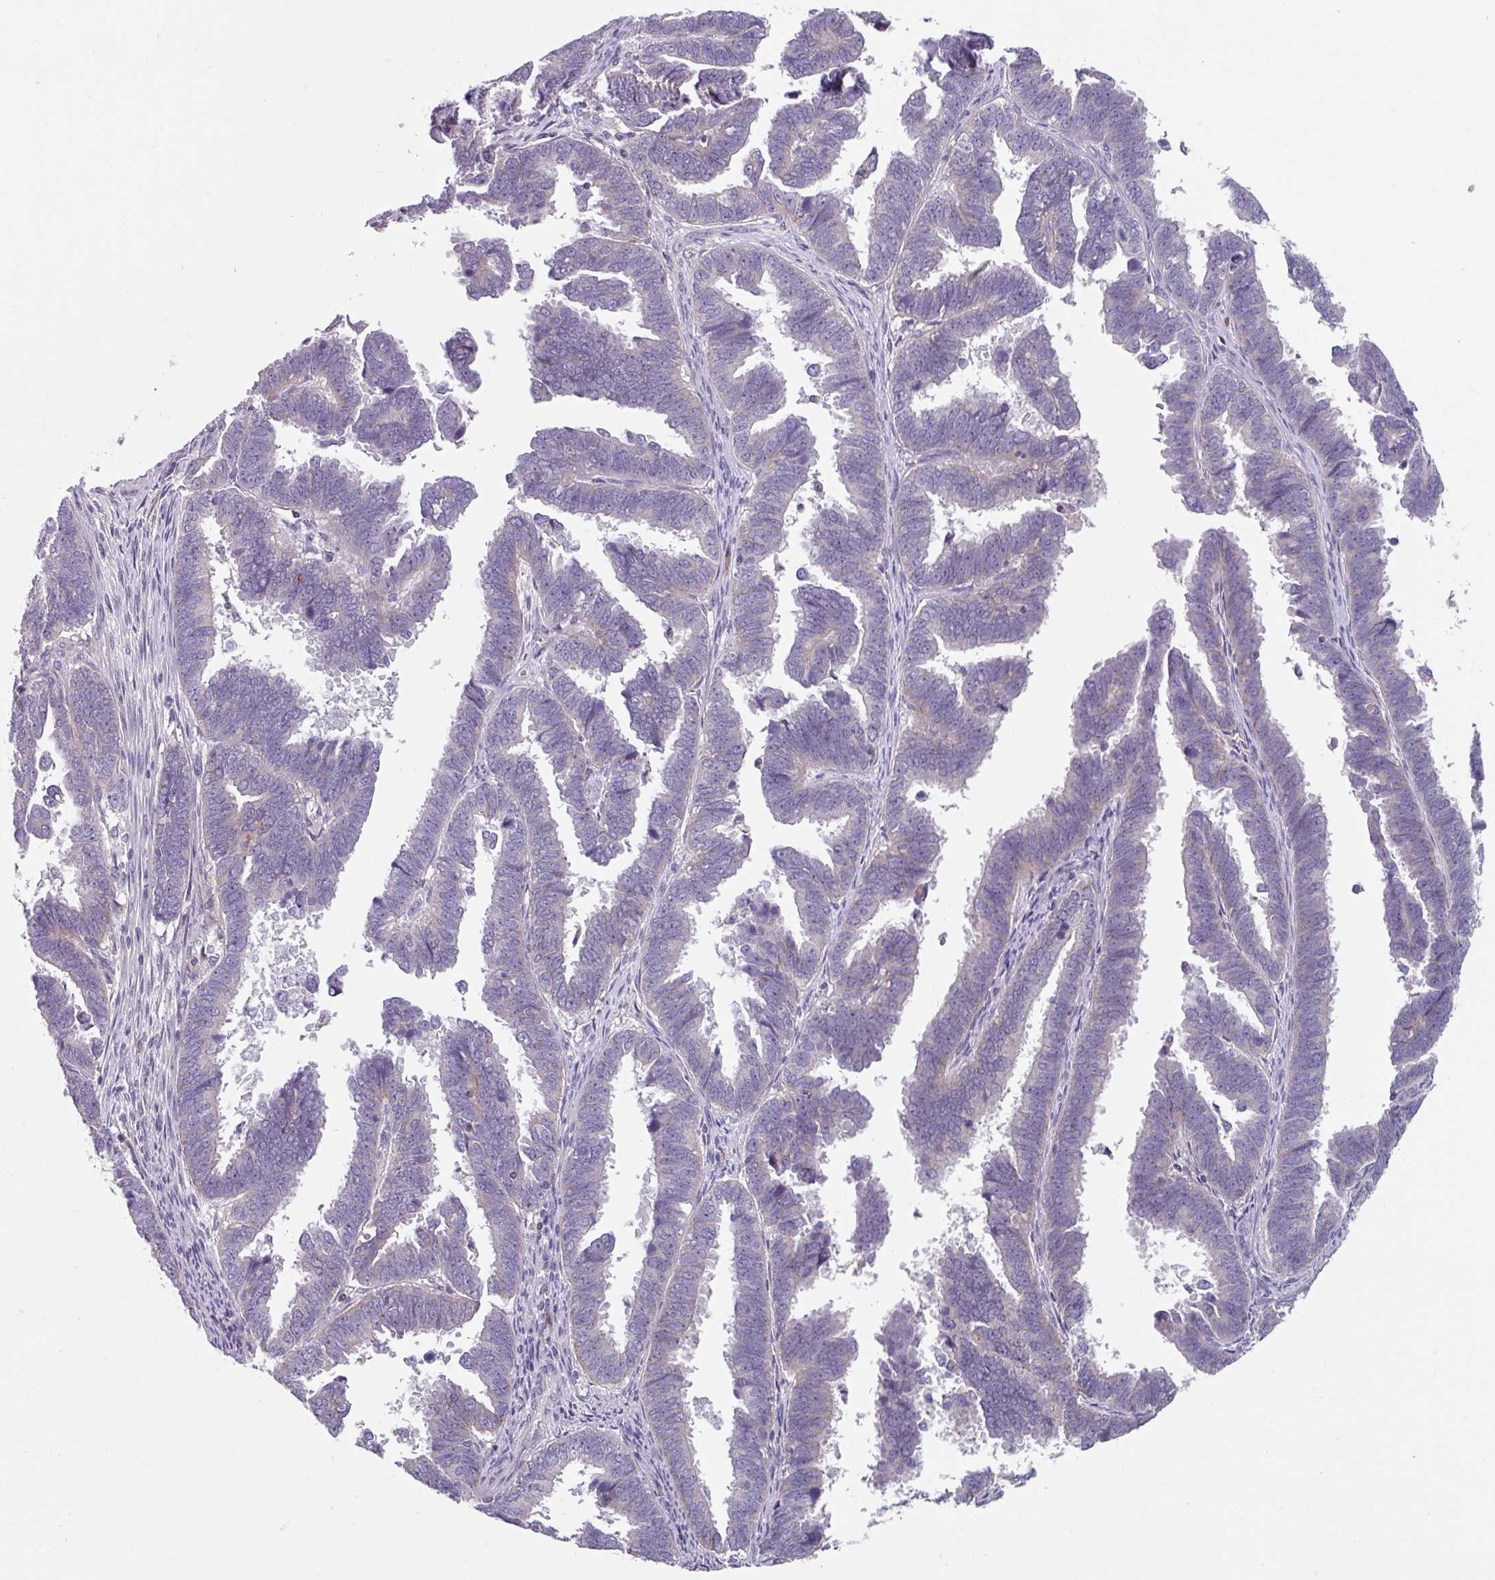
{"staining": {"intensity": "negative", "quantity": "none", "location": "none"}, "tissue": "endometrial cancer", "cell_type": "Tumor cells", "image_type": "cancer", "snomed": [{"axis": "morphology", "description": "Adenocarcinoma, NOS"}, {"axis": "topography", "description": "Endometrium"}], "caption": "Image shows no protein expression in tumor cells of endometrial adenocarcinoma tissue.", "gene": "TMEM132A", "patient": {"sex": "female", "age": 75}}